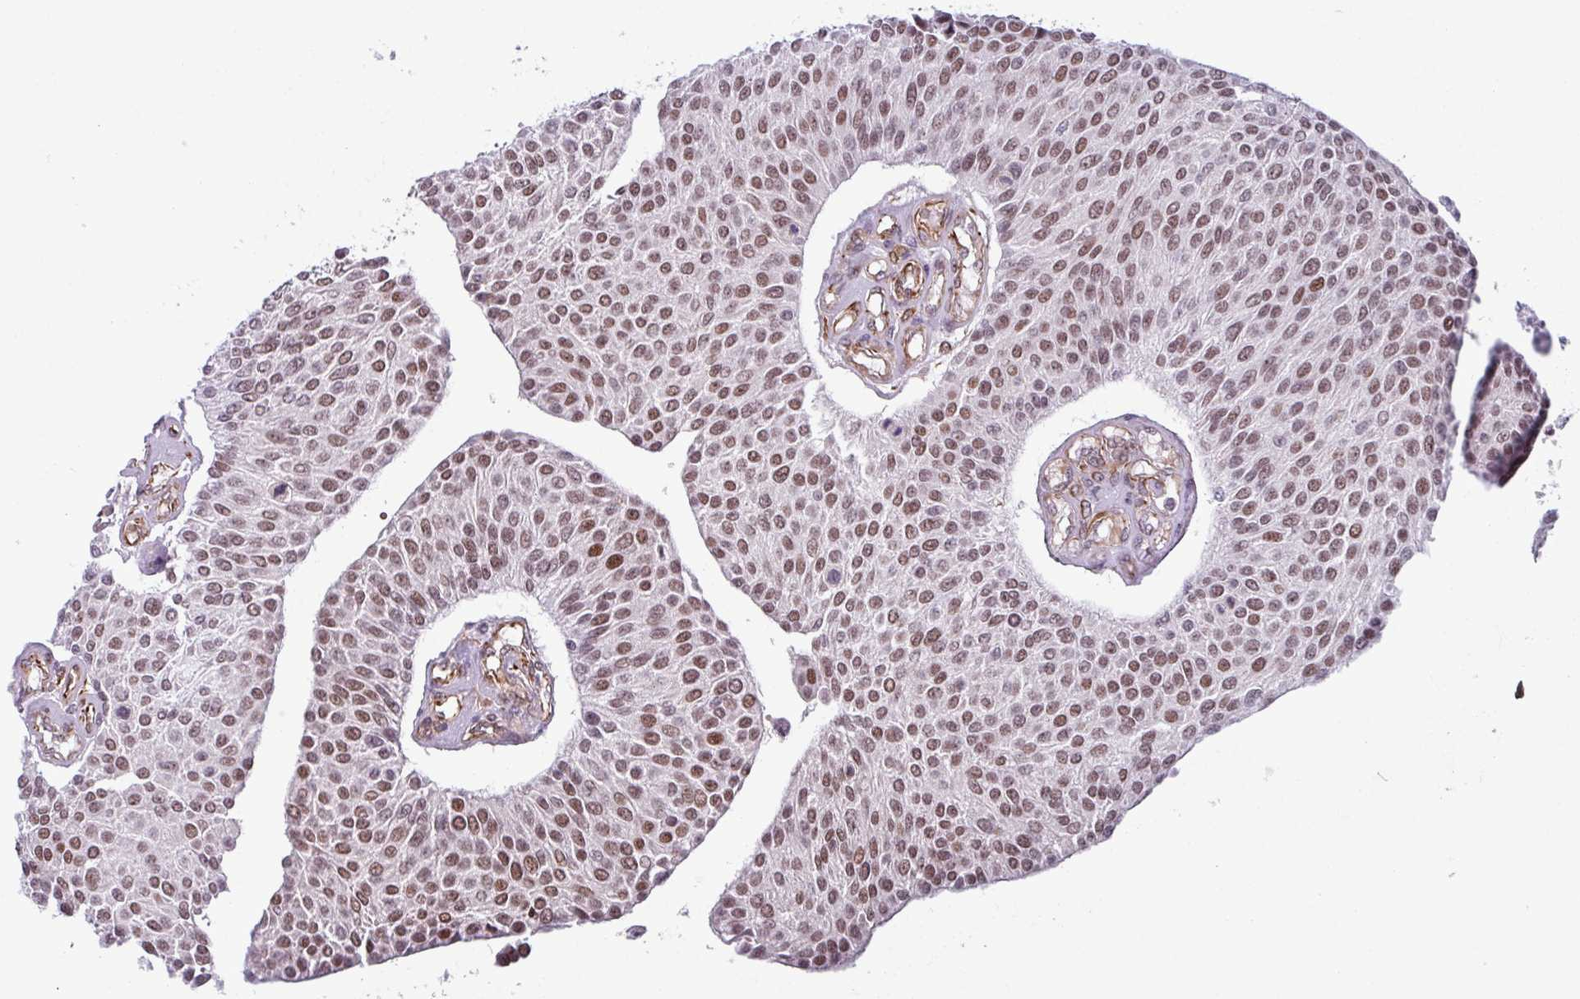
{"staining": {"intensity": "moderate", "quantity": ">75%", "location": "nuclear"}, "tissue": "urothelial cancer", "cell_type": "Tumor cells", "image_type": "cancer", "snomed": [{"axis": "morphology", "description": "Urothelial carcinoma, NOS"}, {"axis": "topography", "description": "Urinary bladder"}], "caption": "A medium amount of moderate nuclear expression is present in about >75% of tumor cells in urothelial cancer tissue.", "gene": "CHD3", "patient": {"sex": "male", "age": 55}}